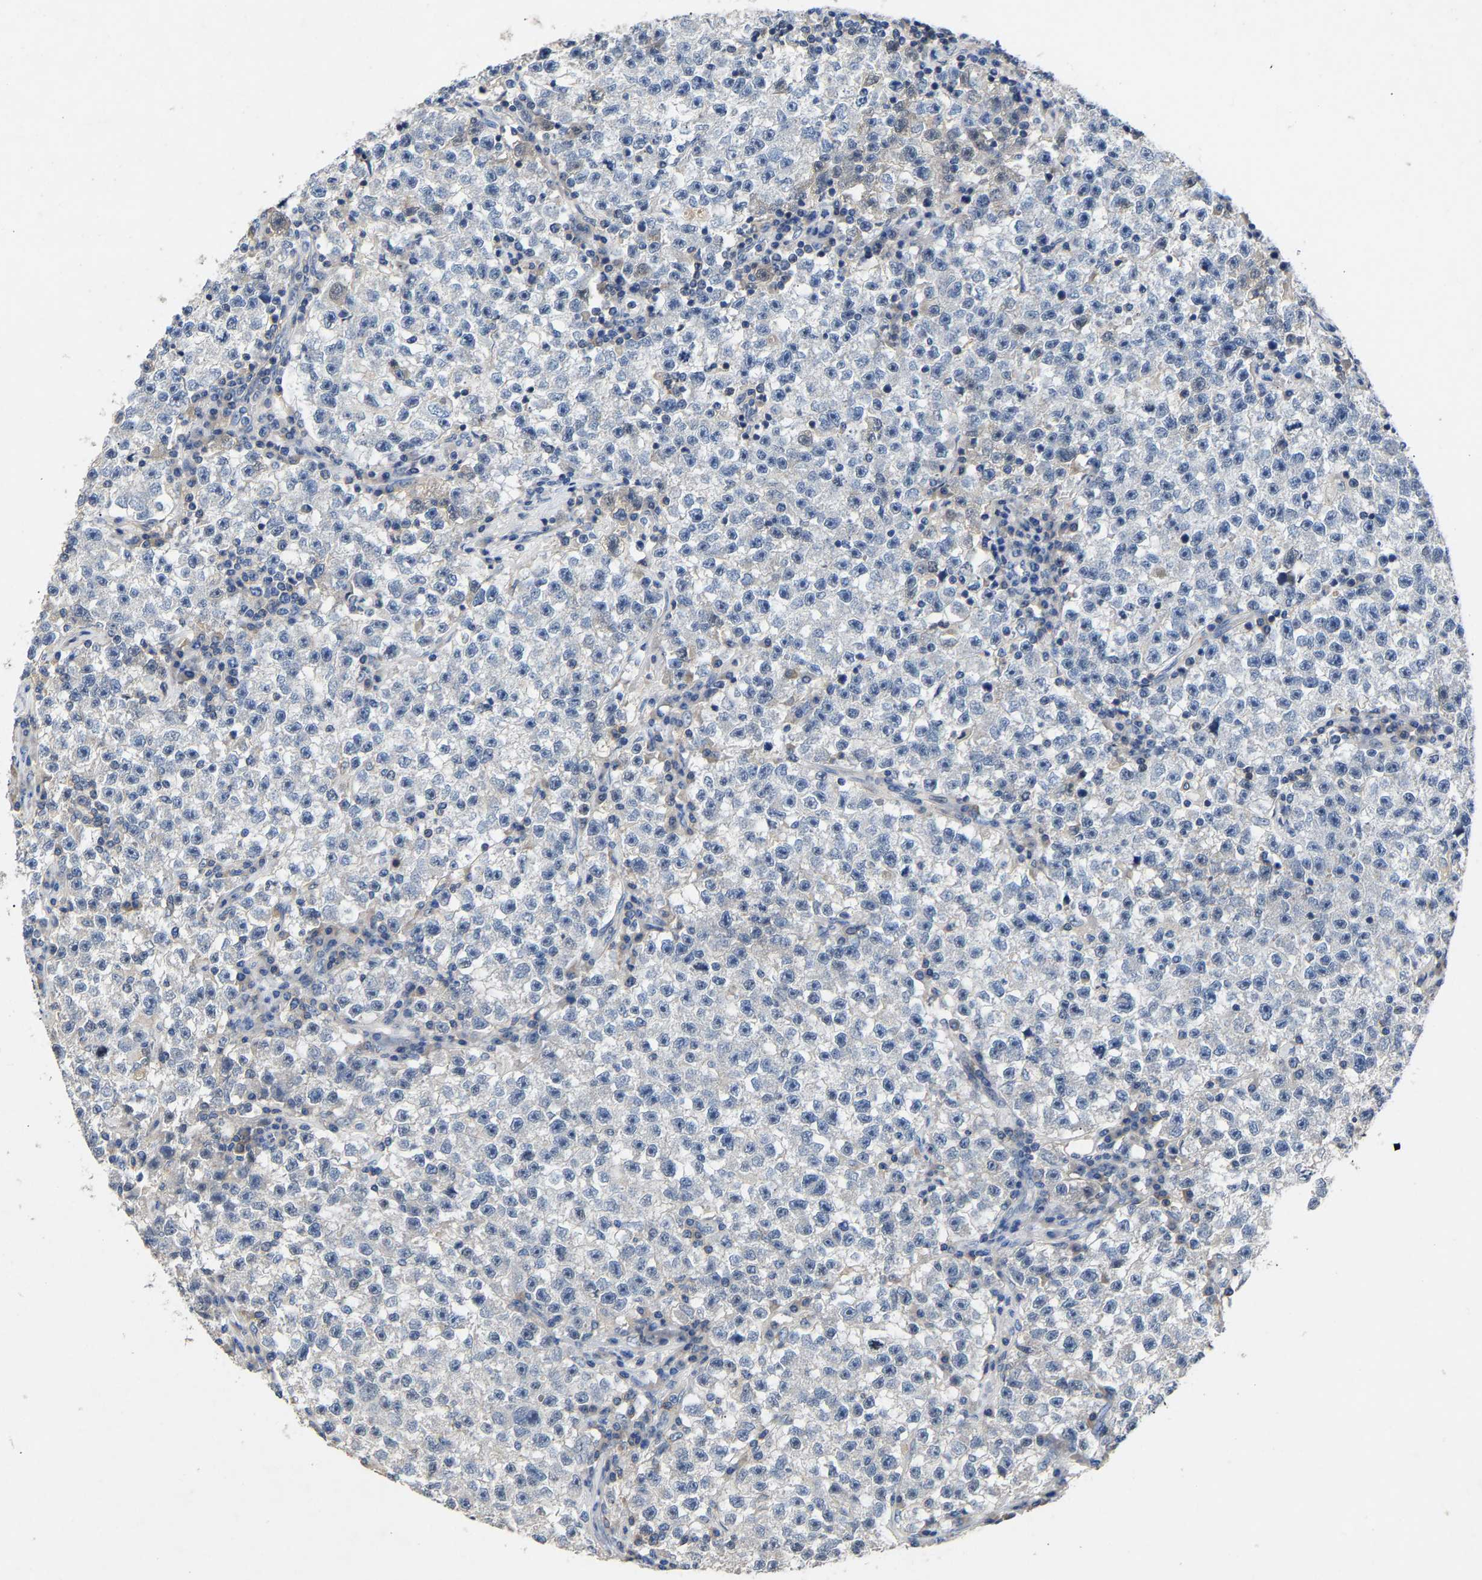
{"staining": {"intensity": "negative", "quantity": "none", "location": "none"}, "tissue": "testis cancer", "cell_type": "Tumor cells", "image_type": "cancer", "snomed": [{"axis": "morphology", "description": "Seminoma, NOS"}, {"axis": "topography", "description": "Testis"}], "caption": "The micrograph reveals no significant positivity in tumor cells of testis seminoma.", "gene": "CCDC171", "patient": {"sex": "male", "age": 22}}